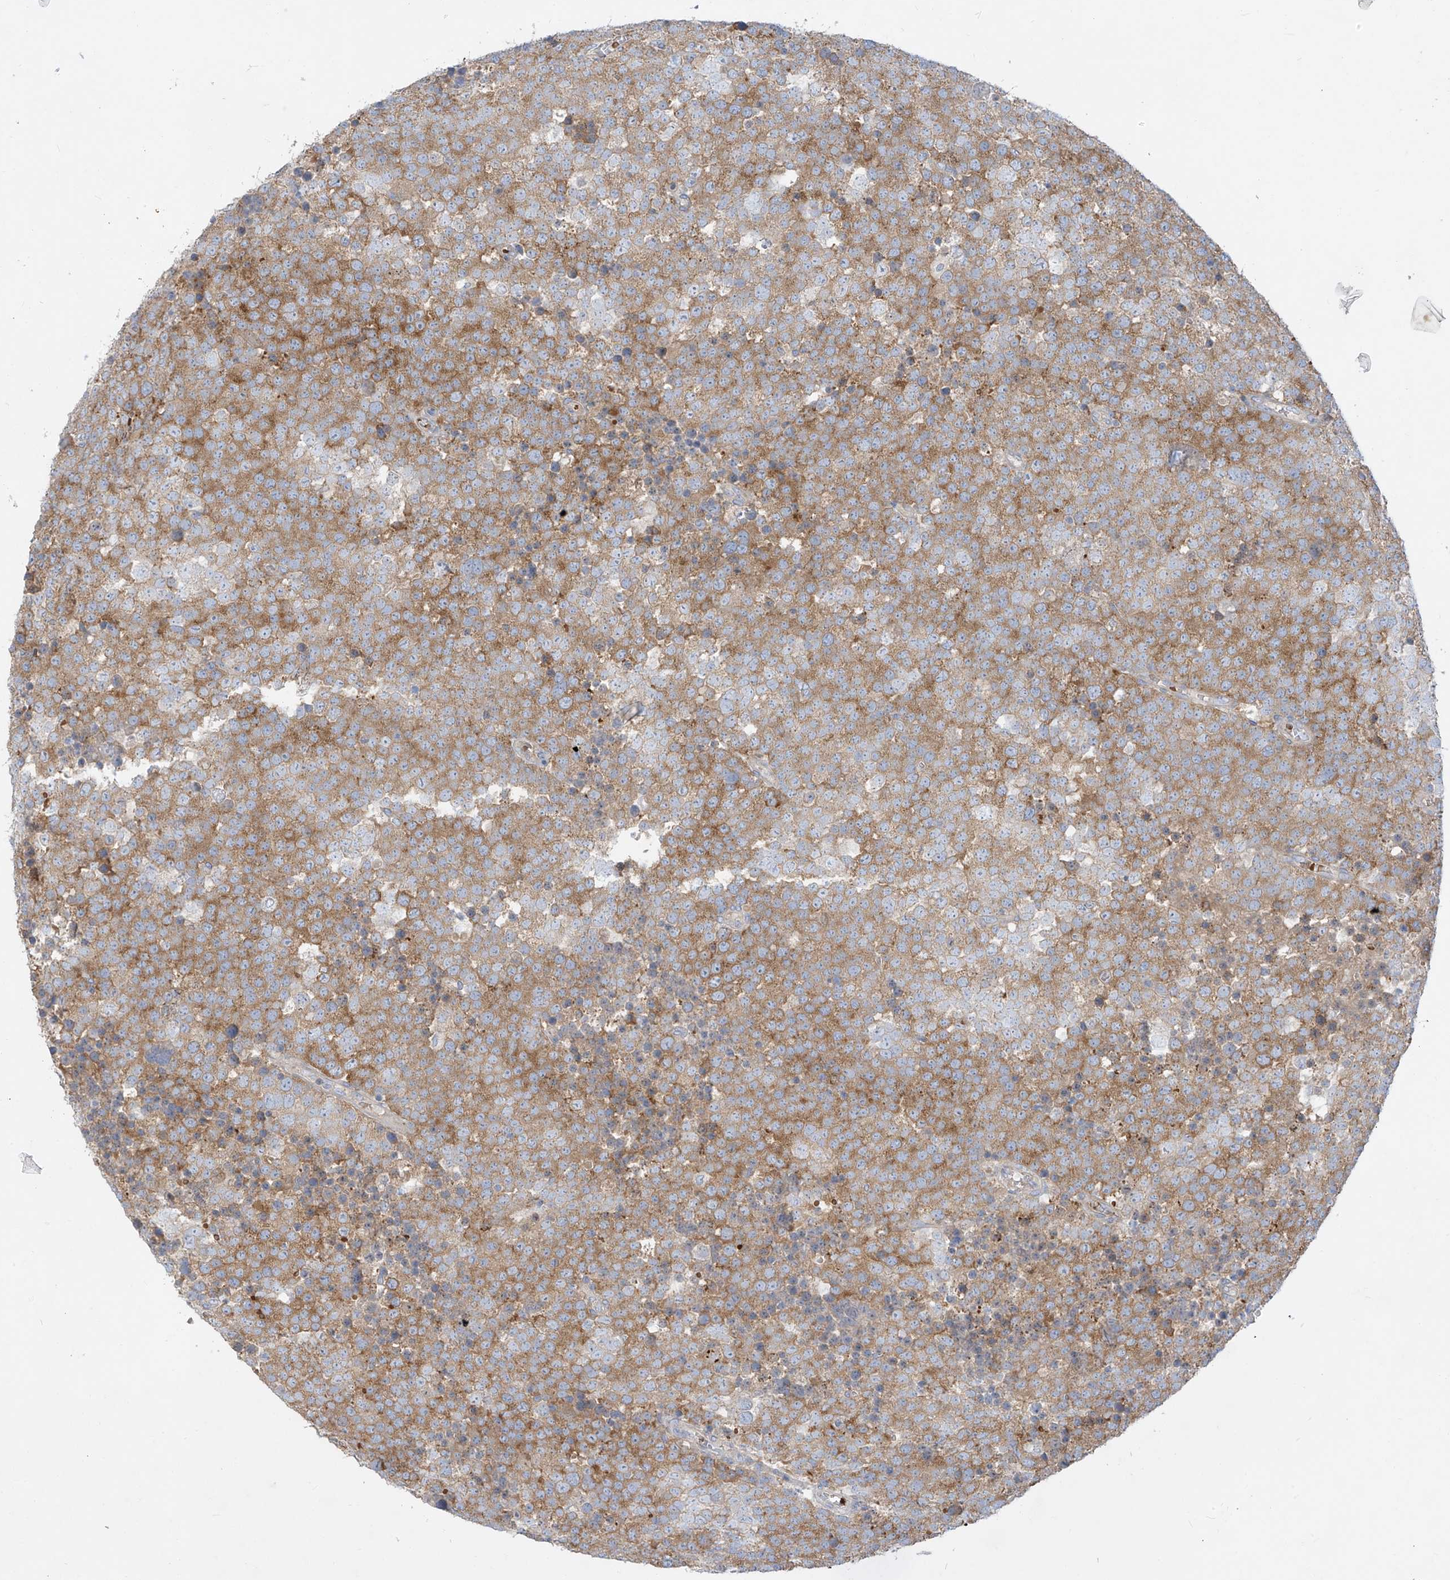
{"staining": {"intensity": "moderate", "quantity": ">75%", "location": "cytoplasmic/membranous"}, "tissue": "testis cancer", "cell_type": "Tumor cells", "image_type": "cancer", "snomed": [{"axis": "morphology", "description": "Seminoma, NOS"}, {"axis": "topography", "description": "Testis"}], "caption": "Immunohistochemistry micrograph of neoplastic tissue: human testis seminoma stained using IHC exhibits medium levels of moderate protein expression localized specifically in the cytoplasmic/membranous of tumor cells, appearing as a cytoplasmic/membranous brown color.", "gene": "DGKQ", "patient": {"sex": "male", "age": 71}}